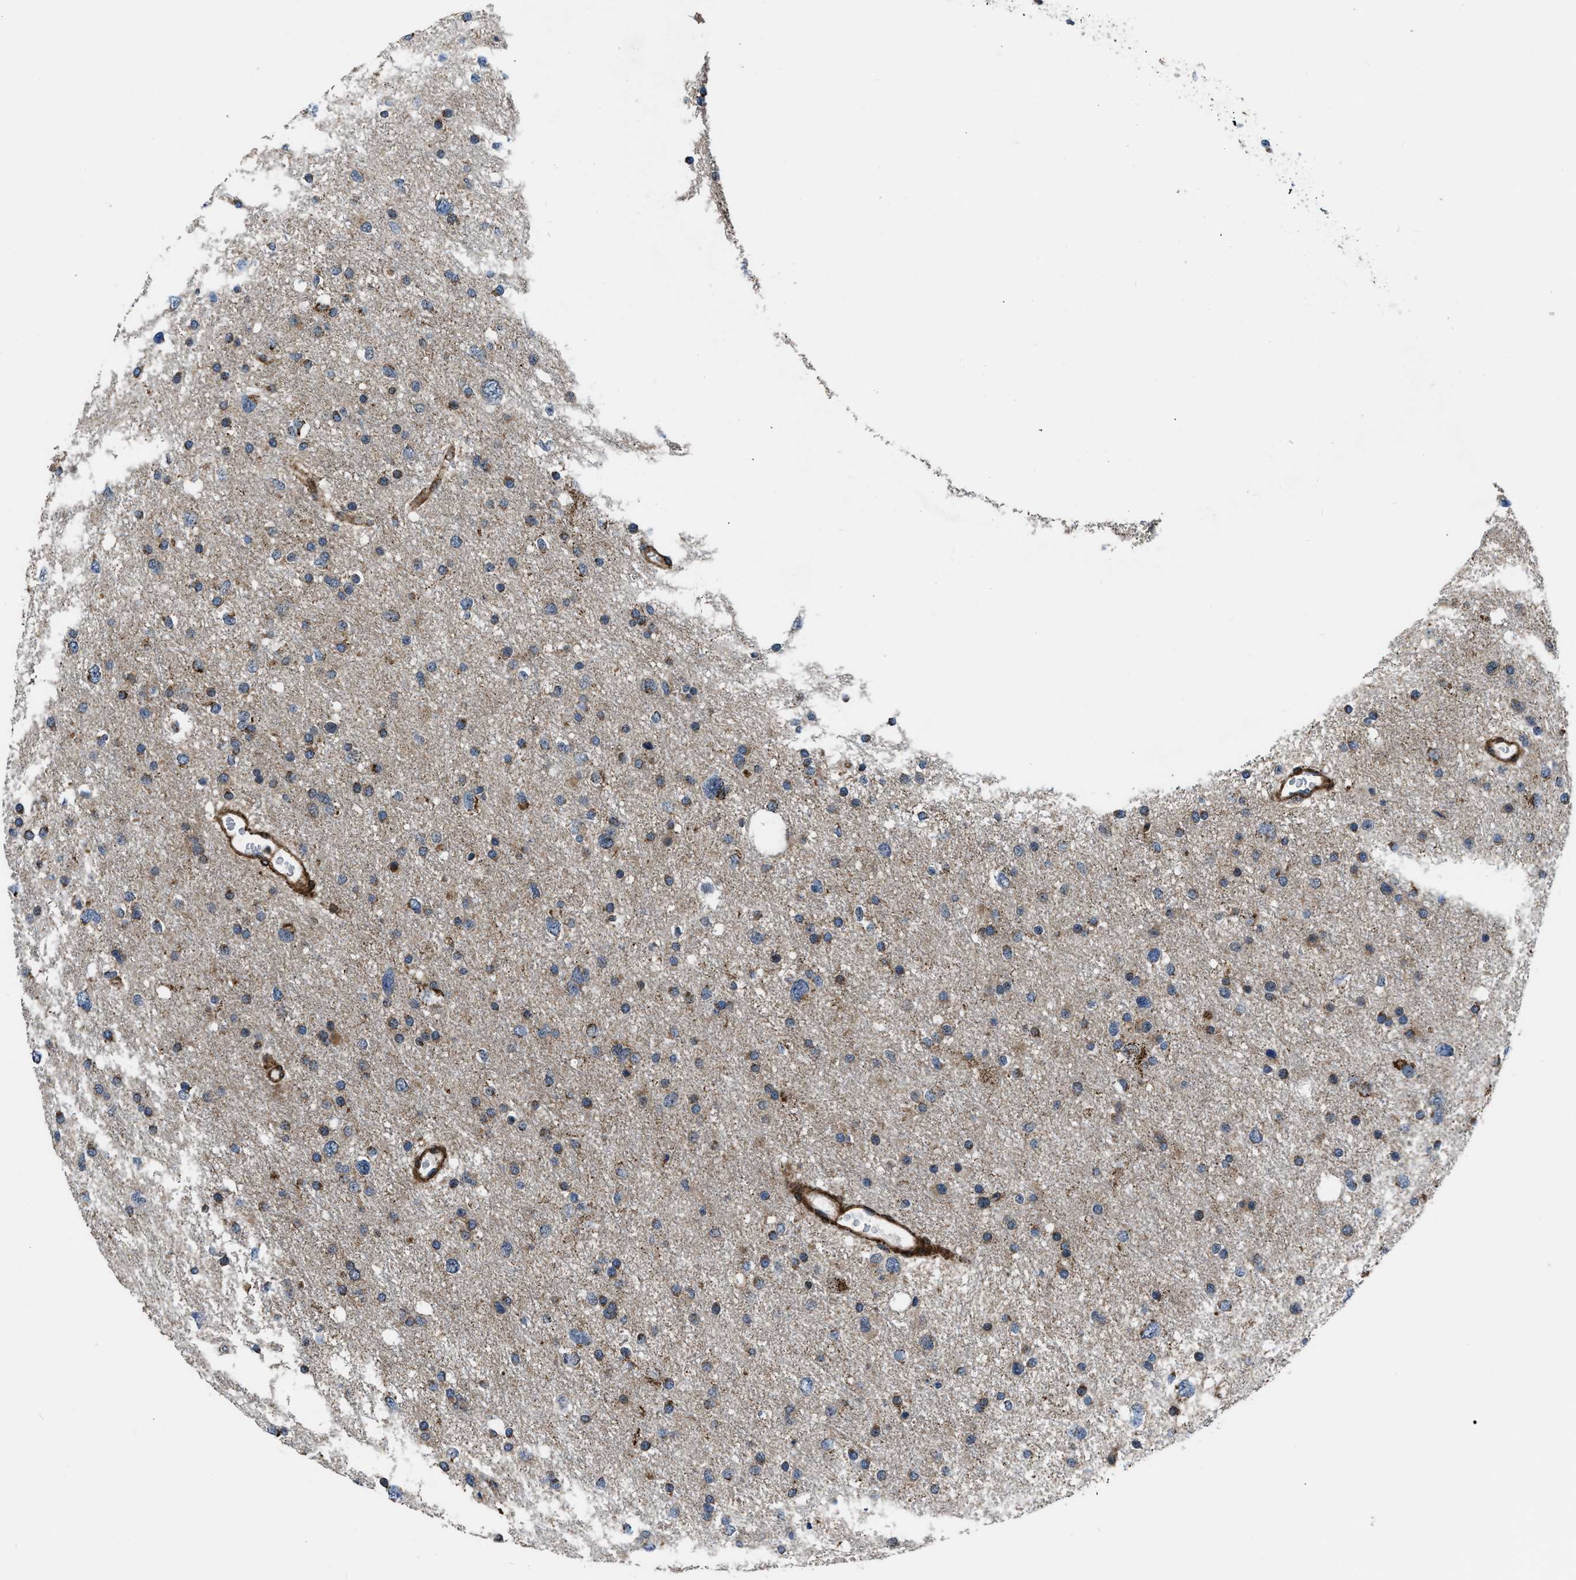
{"staining": {"intensity": "moderate", "quantity": ">75%", "location": "cytoplasmic/membranous"}, "tissue": "glioma", "cell_type": "Tumor cells", "image_type": "cancer", "snomed": [{"axis": "morphology", "description": "Glioma, malignant, Low grade"}, {"axis": "topography", "description": "Brain"}], "caption": "The micrograph exhibits a brown stain indicating the presence of a protein in the cytoplasmic/membranous of tumor cells in glioma.", "gene": "GSDME", "patient": {"sex": "female", "age": 37}}